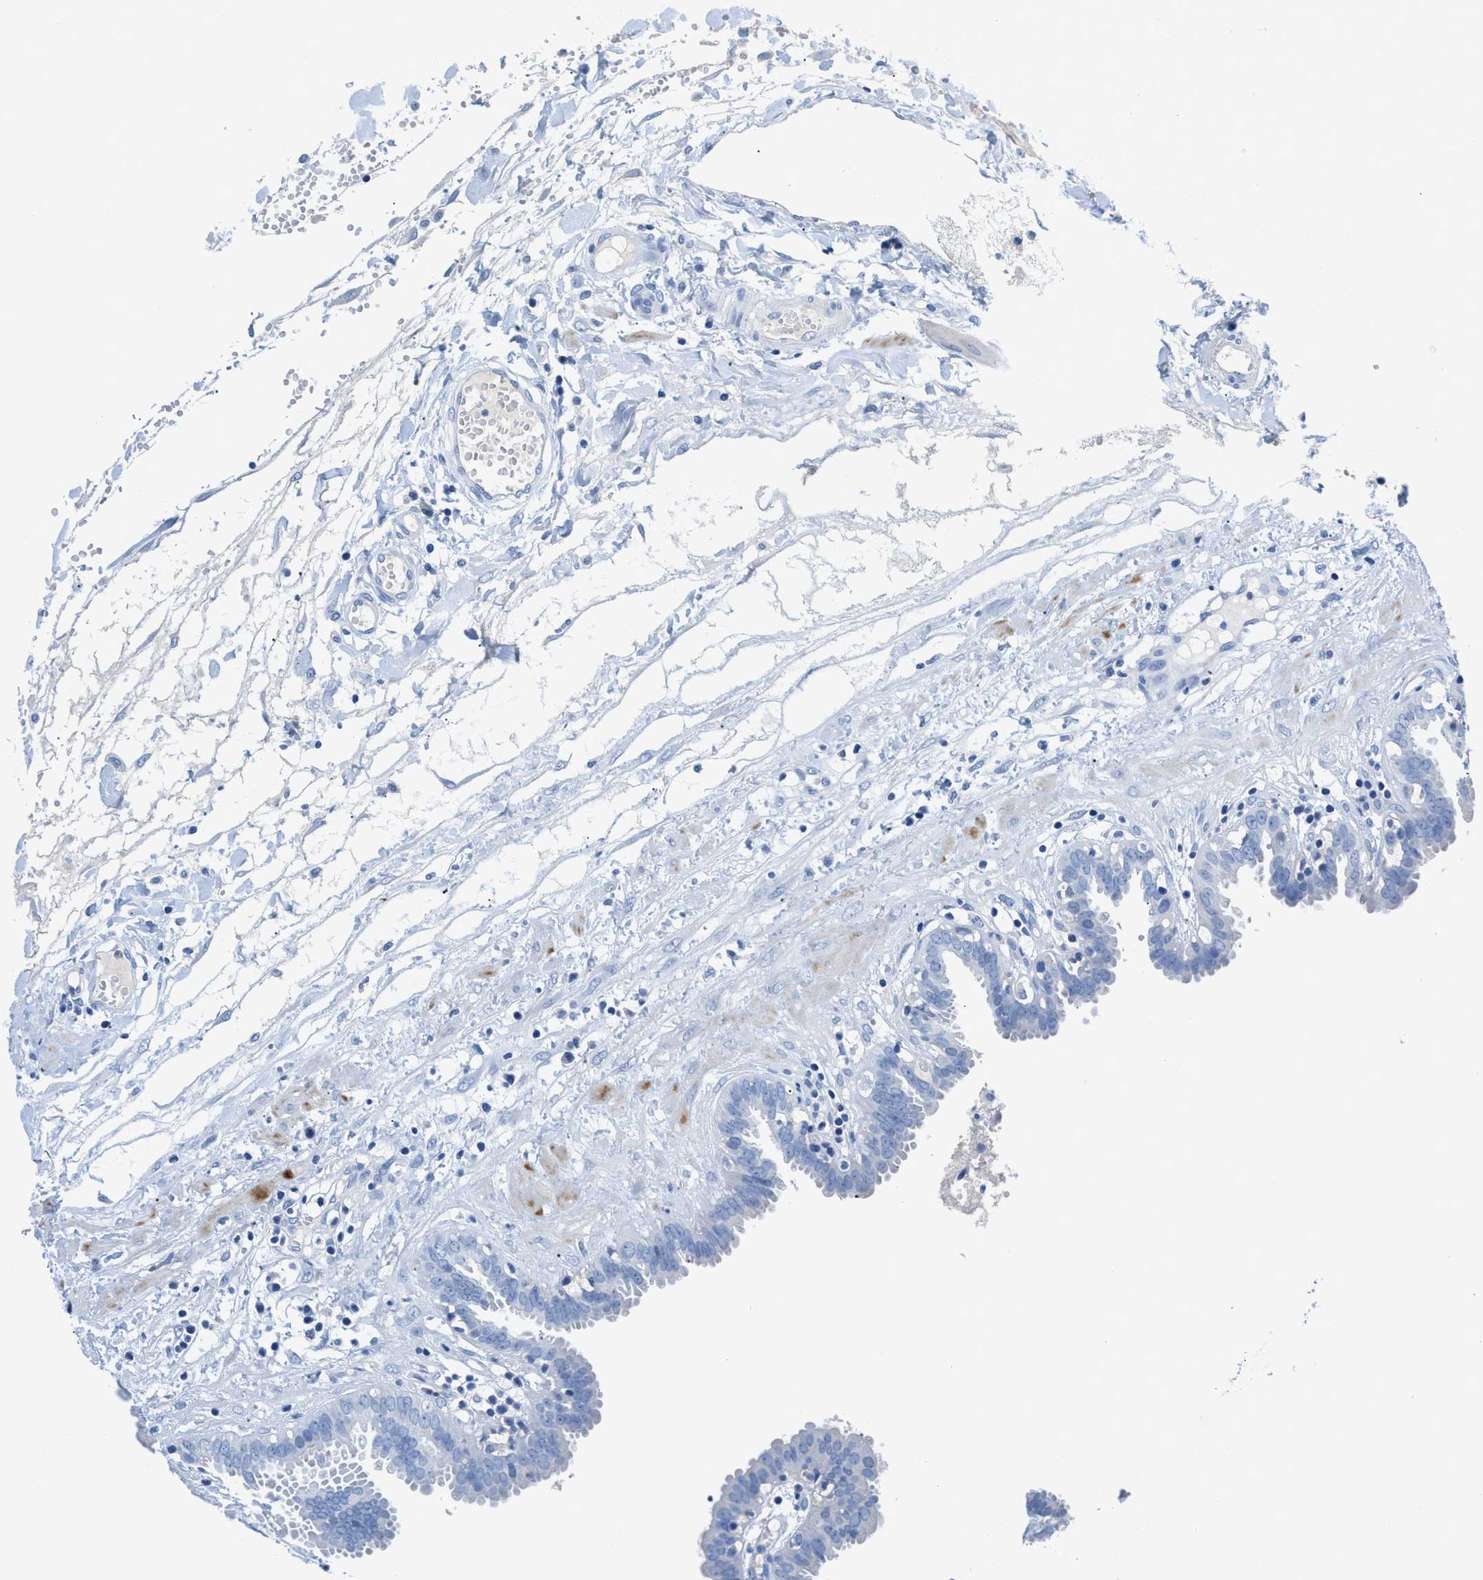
{"staining": {"intensity": "negative", "quantity": "none", "location": "none"}, "tissue": "fallopian tube", "cell_type": "Glandular cells", "image_type": "normal", "snomed": [{"axis": "morphology", "description": "Normal tissue, NOS"}, {"axis": "topography", "description": "Fallopian tube"}, {"axis": "topography", "description": "Placenta"}], "caption": "Immunohistochemistry (IHC) image of unremarkable fallopian tube stained for a protein (brown), which displays no expression in glandular cells.", "gene": "SLFN13", "patient": {"sex": "female", "age": 32}}